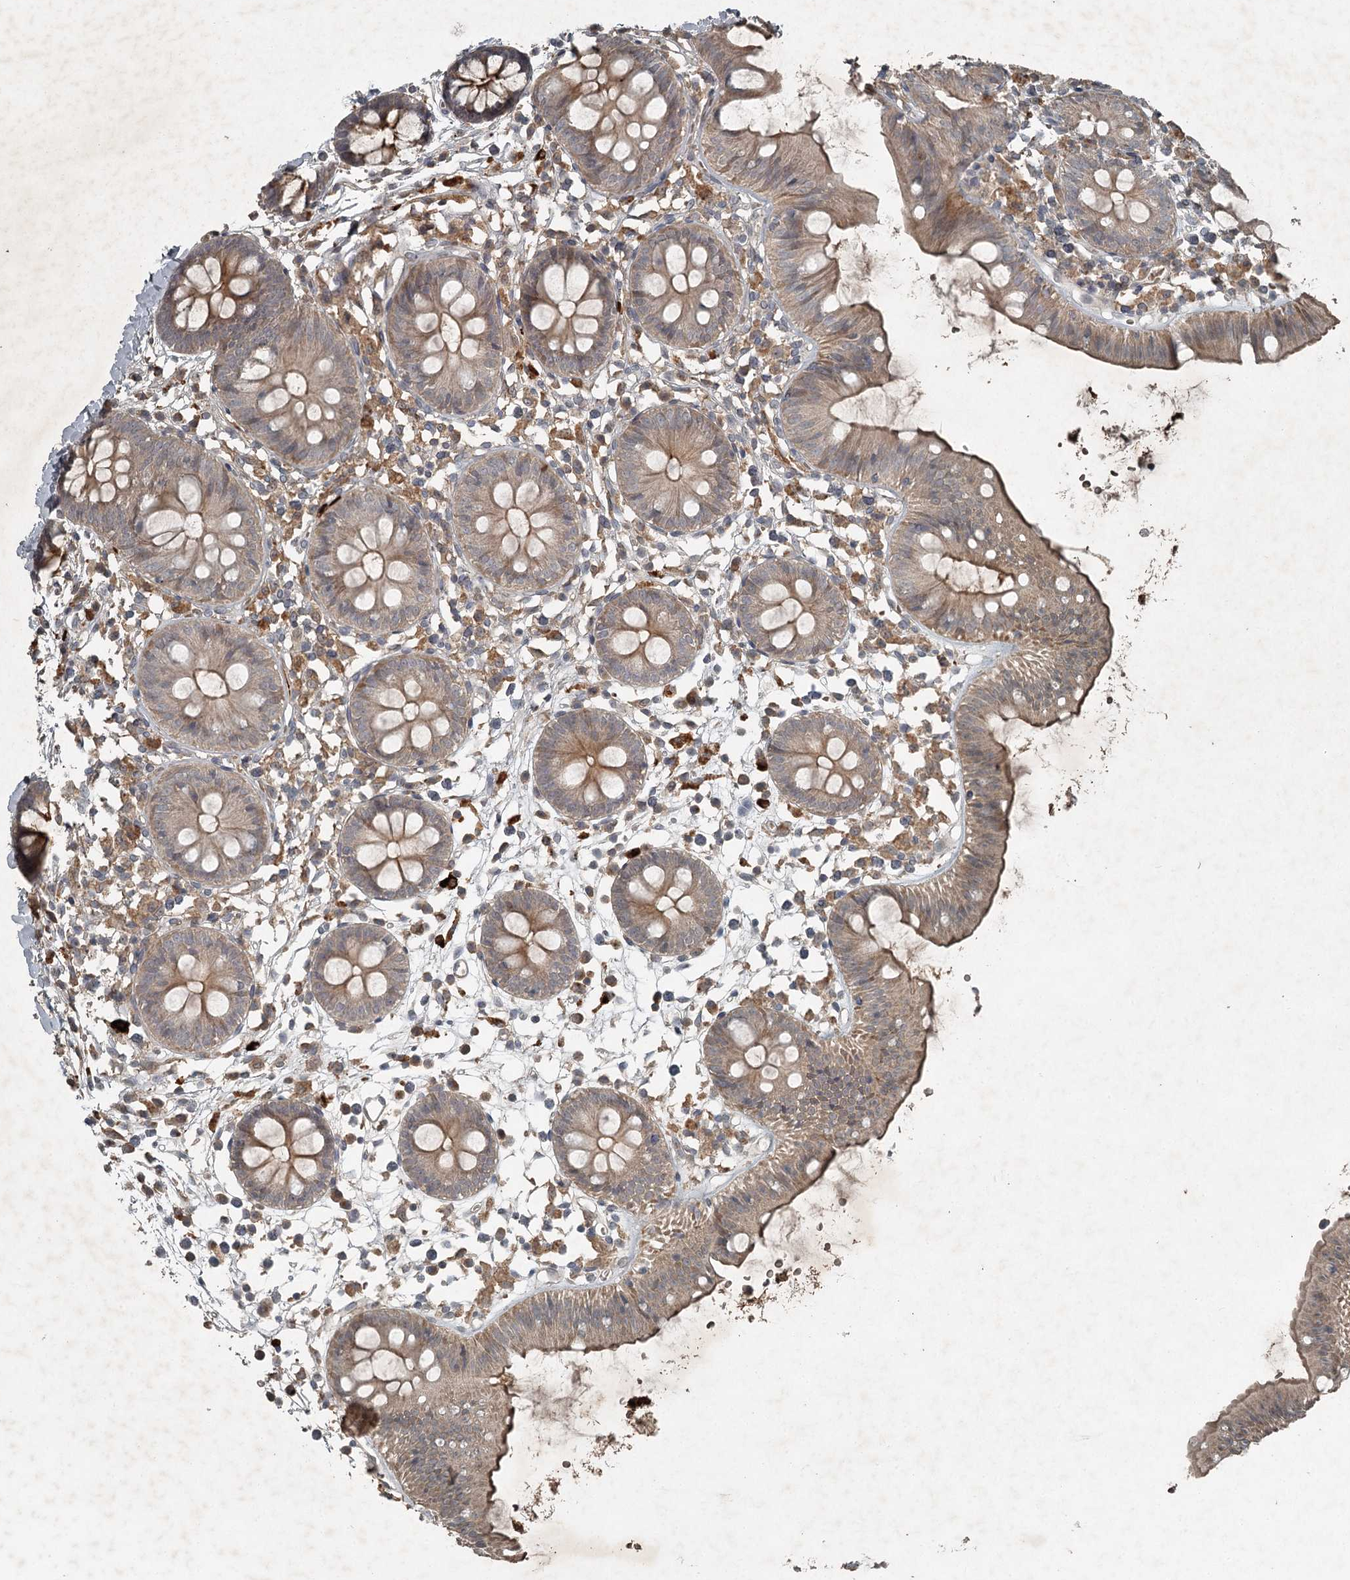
{"staining": {"intensity": "moderate", "quantity": ">75%", "location": "cytoplasmic/membranous"}, "tissue": "colon", "cell_type": "Endothelial cells", "image_type": "normal", "snomed": [{"axis": "morphology", "description": "Normal tissue, NOS"}, {"axis": "topography", "description": "Colon"}], "caption": "Immunohistochemical staining of unremarkable colon demonstrates >75% levels of moderate cytoplasmic/membranous protein positivity in approximately >75% of endothelial cells.", "gene": "SLC39A8", "patient": {"sex": "male", "age": 56}}